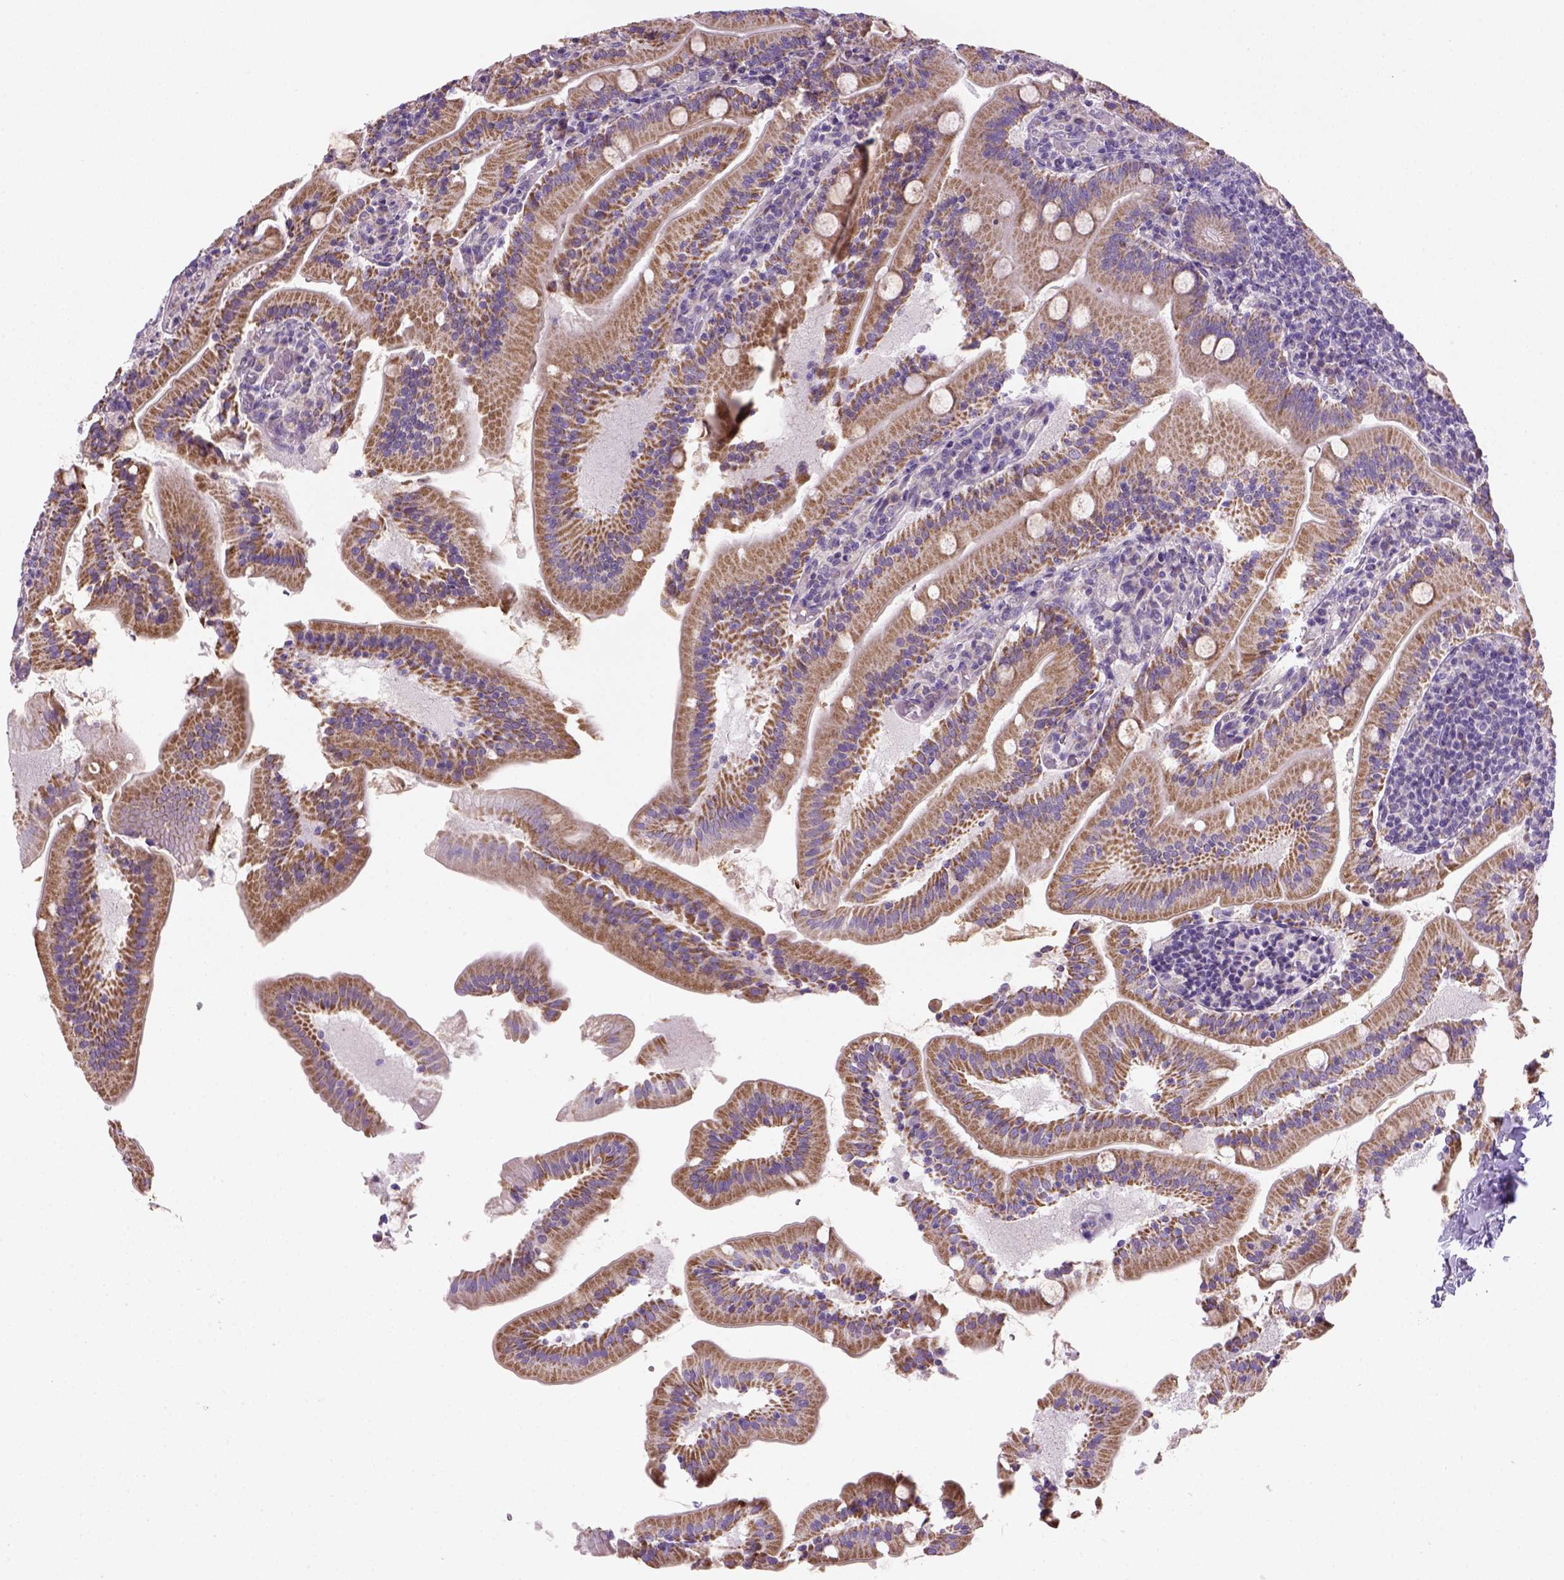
{"staining": {"intensity": "moderate", "quantity": ">75%", "location": "cytoplasmic/membranous"}, "tissue": "small intestine", "cell_type": "Glandular cells", "image_type": "normal", "snomed": [{"axis": "morphology", "description": "Normal tissue, NOS"}, {"axis": "topography", "description": "Small intestine"}], "caption": "High-magnification brightfield microscopy of normal small intestine stained with DAB (3,3'-diaminobenzidine) (brown) and counterstained with hematoxylin (blue). glandular cells exhibit moderate cytoplasmic/membranous staining is present in about>75% of cells. The staining was performed using DAB, with brown indicating positive protein expression. Nuclei are stained blue with hematoxylin.", "gene": "HTRA1", "patient": {"sex": "male", "age": 37}}